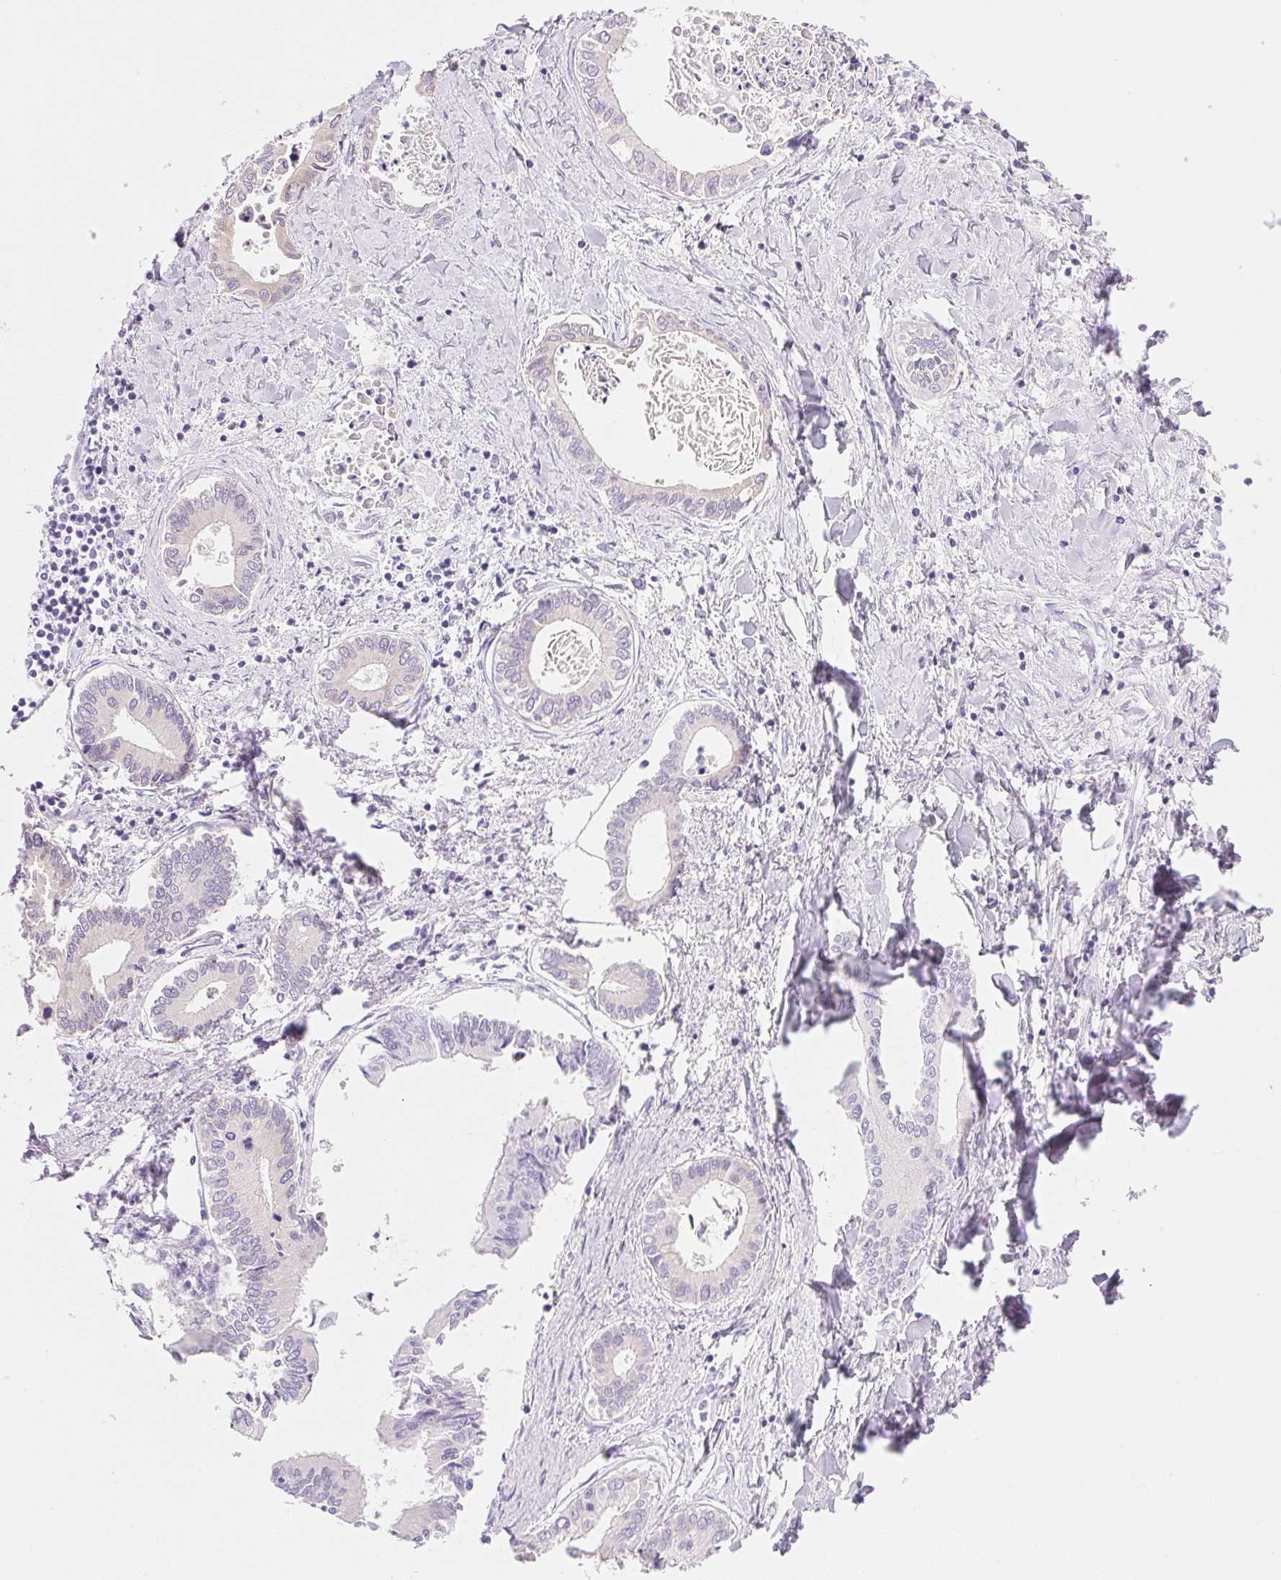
{"staining": {"intensity": "negative", "quantity": "none", "location": "none"}, "tissue": "liver cancer", "cell_type": "Tumor cells", "image_type": "cancer", "snomed": [{"axis": "morphology", "description": "Cholangiocarcinoma"}, {"axis": "topography", "description": "Liver"}], "caption": "IHC of human liver cancer shows no staining in tumor cells. (DAB (3,3'-diaminobenzidine) immunohistochemistry (IHC) with hematoxylin counter stain).", "gene": "DHCR24", "patient": {"sex": "male", "age": 66}}